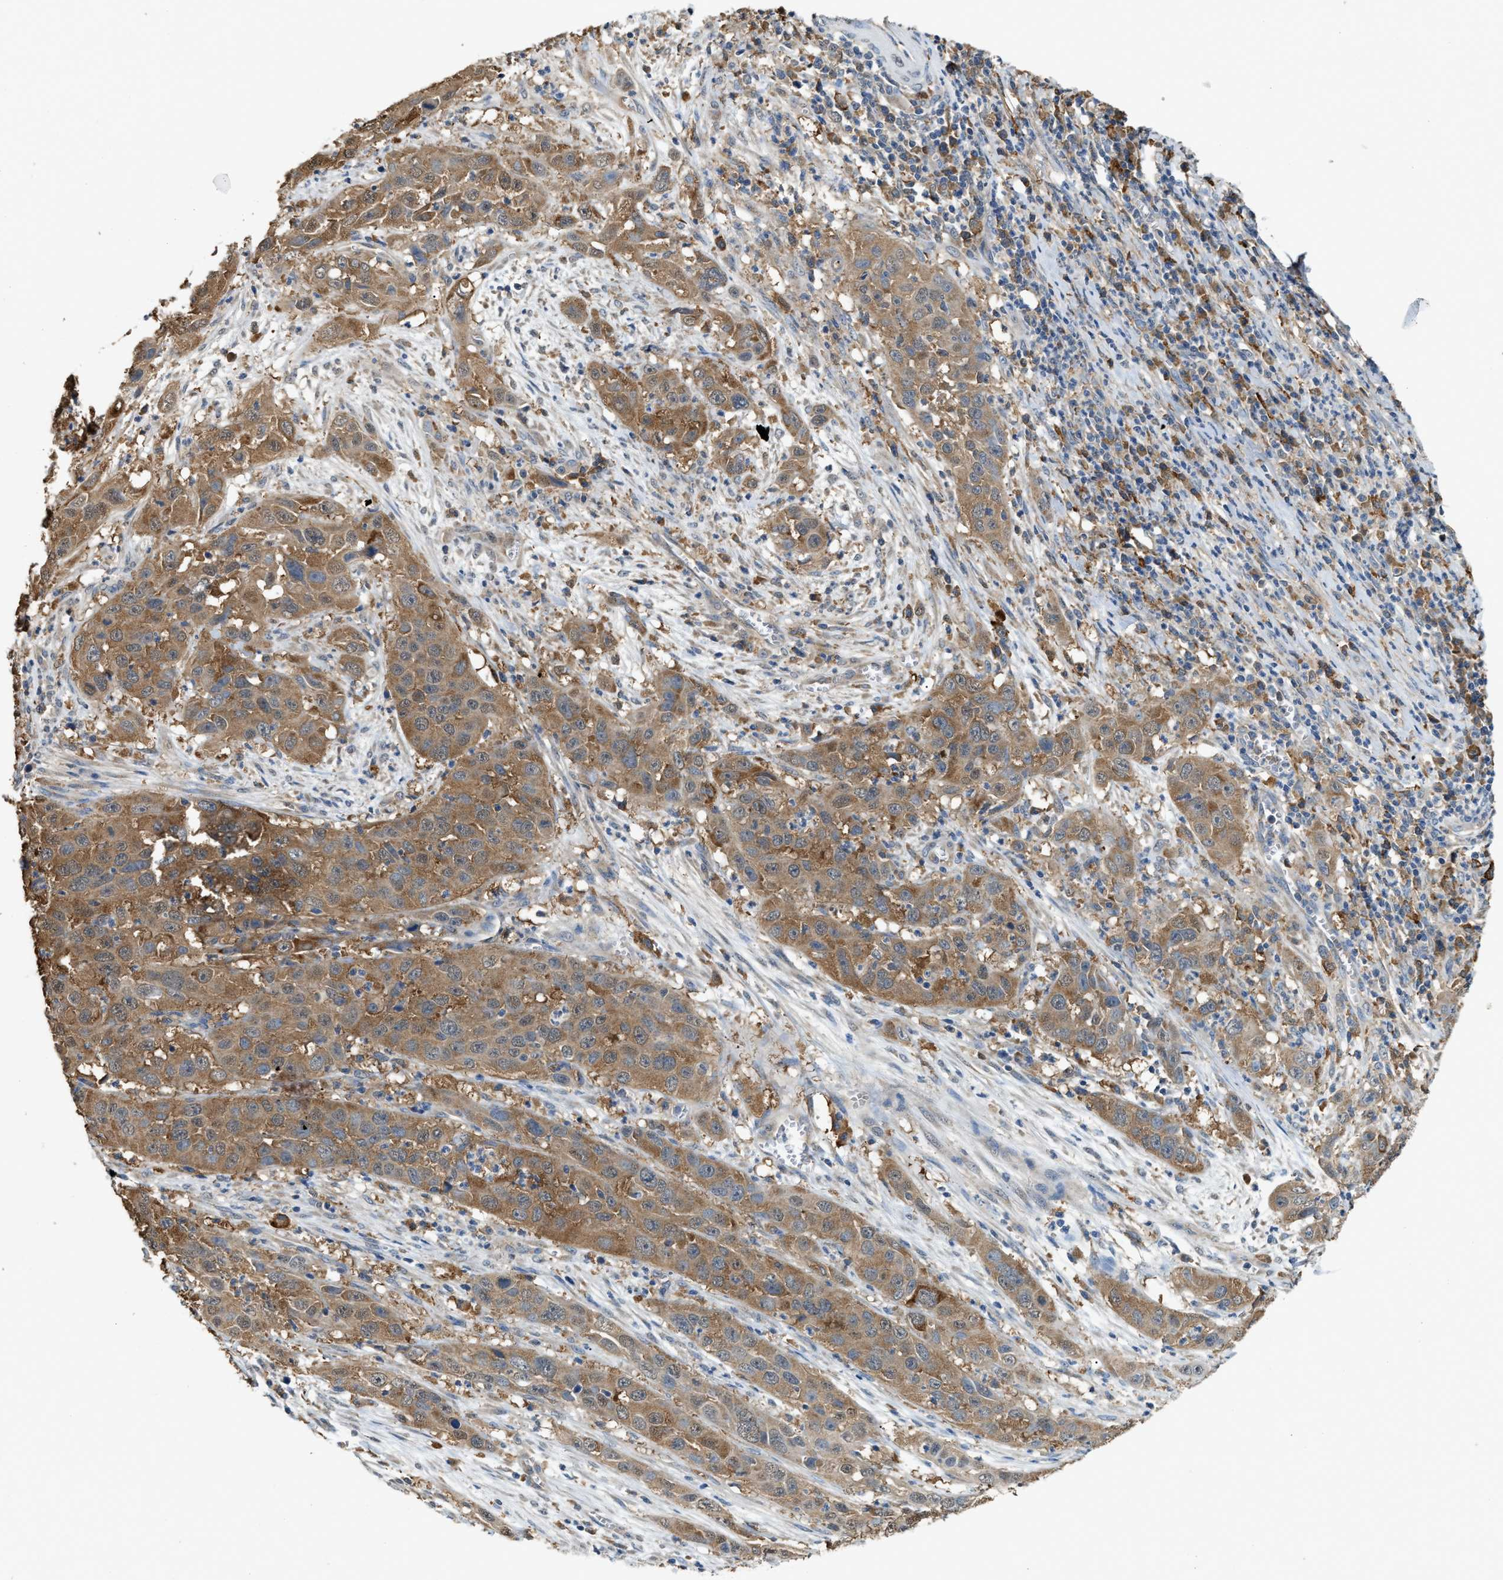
{"staining": {"intensity": "moderate", "quantity": ">75%", "location": "cytoplasmic/membranous"}, "tissue": "cervical cancer", "cell_type": "Tumor cells", "image_type": "cancer", "snomed": [{"axis": "morphology", "description": "Squamous cell carcinoma, NOS"}, {"axis": "topography", "description": "Cervix"}], "caption": "An image showing moderate cytoplasmic/membranous positivity in approximately >75% of tumor cells in cervical cancer, as visualized by brown immunohistochemical staining.", "gene": "GCN1", "patient": {"sex": "female", "age": 32}}